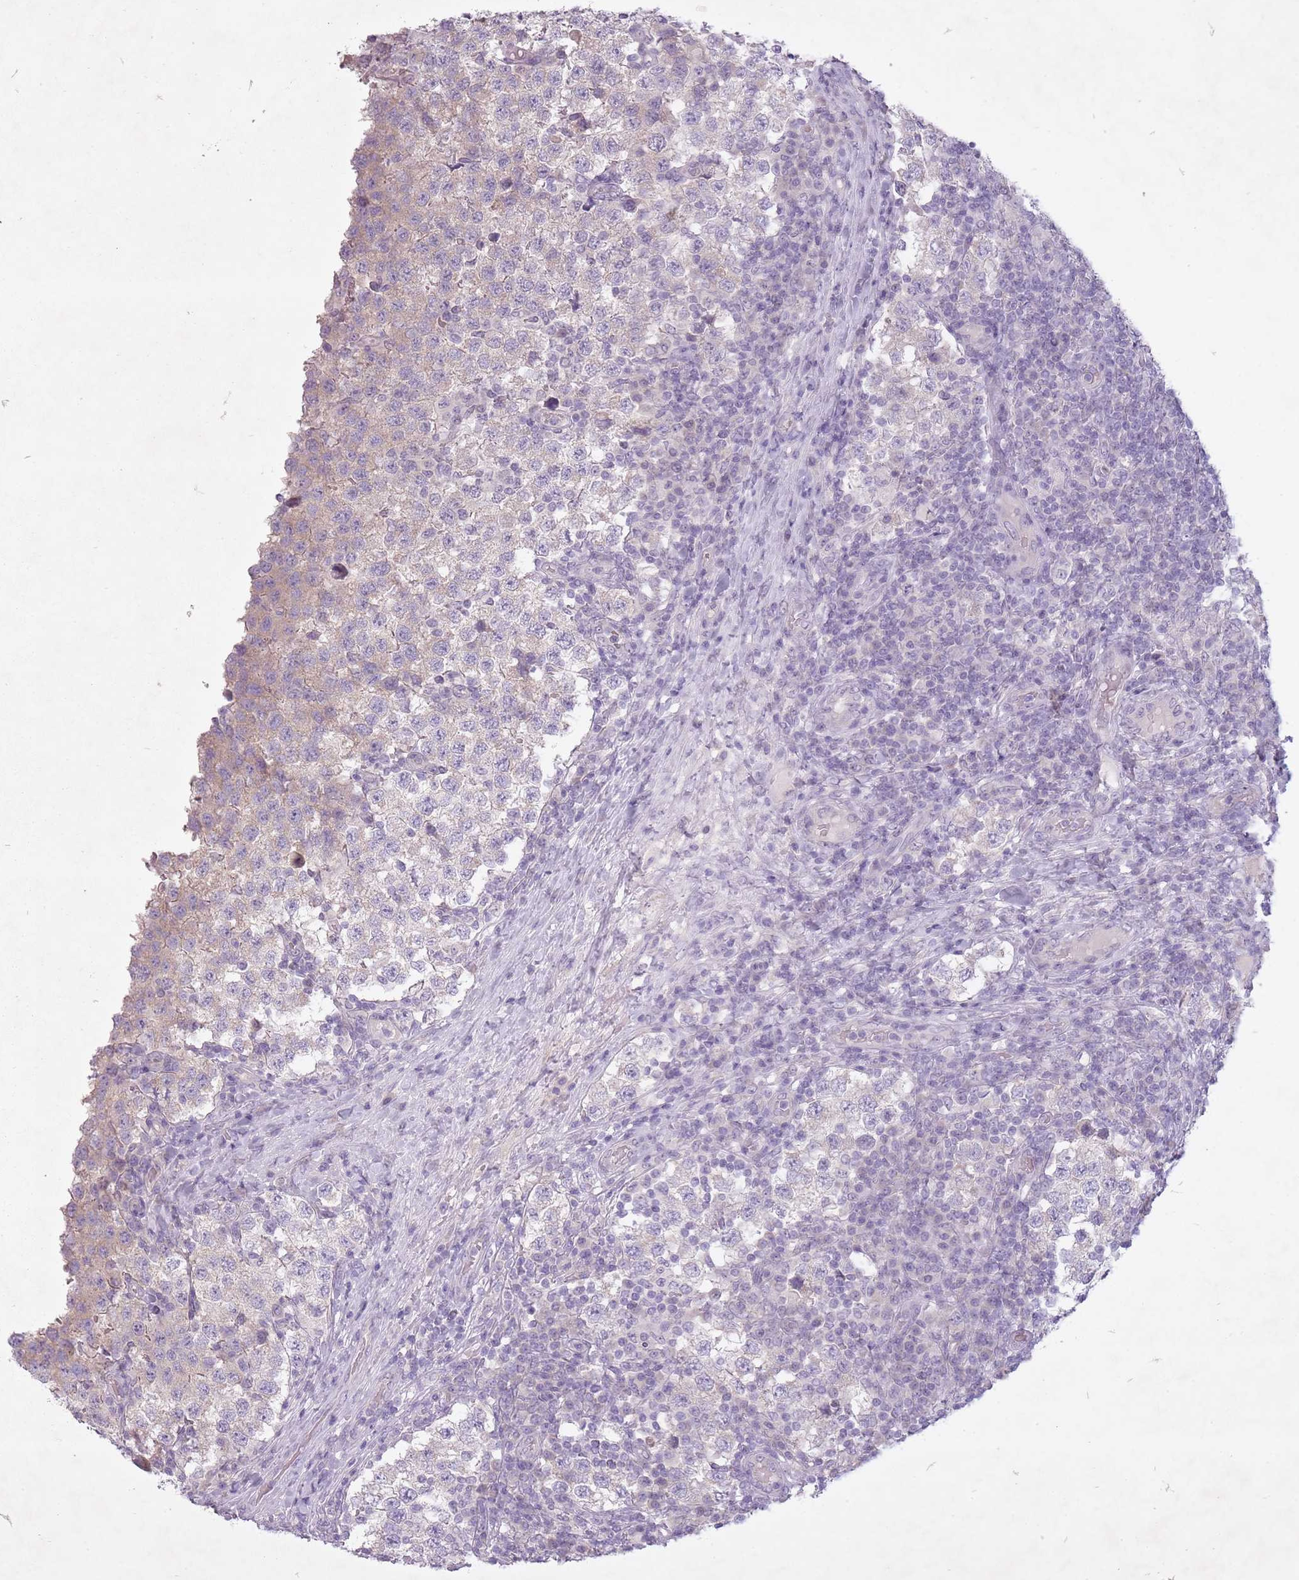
{"staining": {"intensity": "negative", "quantity": "none", "location": "none"}, "tissue": "testis cancer", "cell_type": "Tumor cells", "image_type": "cancer", "snomed": [{"axis": "morphology", "description": "Seminoma, NOS"}, {"axis": "topography", "description": "Testis"}], "caption": "High magnification brightfield microscopy of seminoma (testis) stained with DAB (brown) and counterstained with hematoxylin (blue): tumor cells show no significant positivity.", "gene": "FAM43B", "patient": {"sex": "male", "age": 34}}